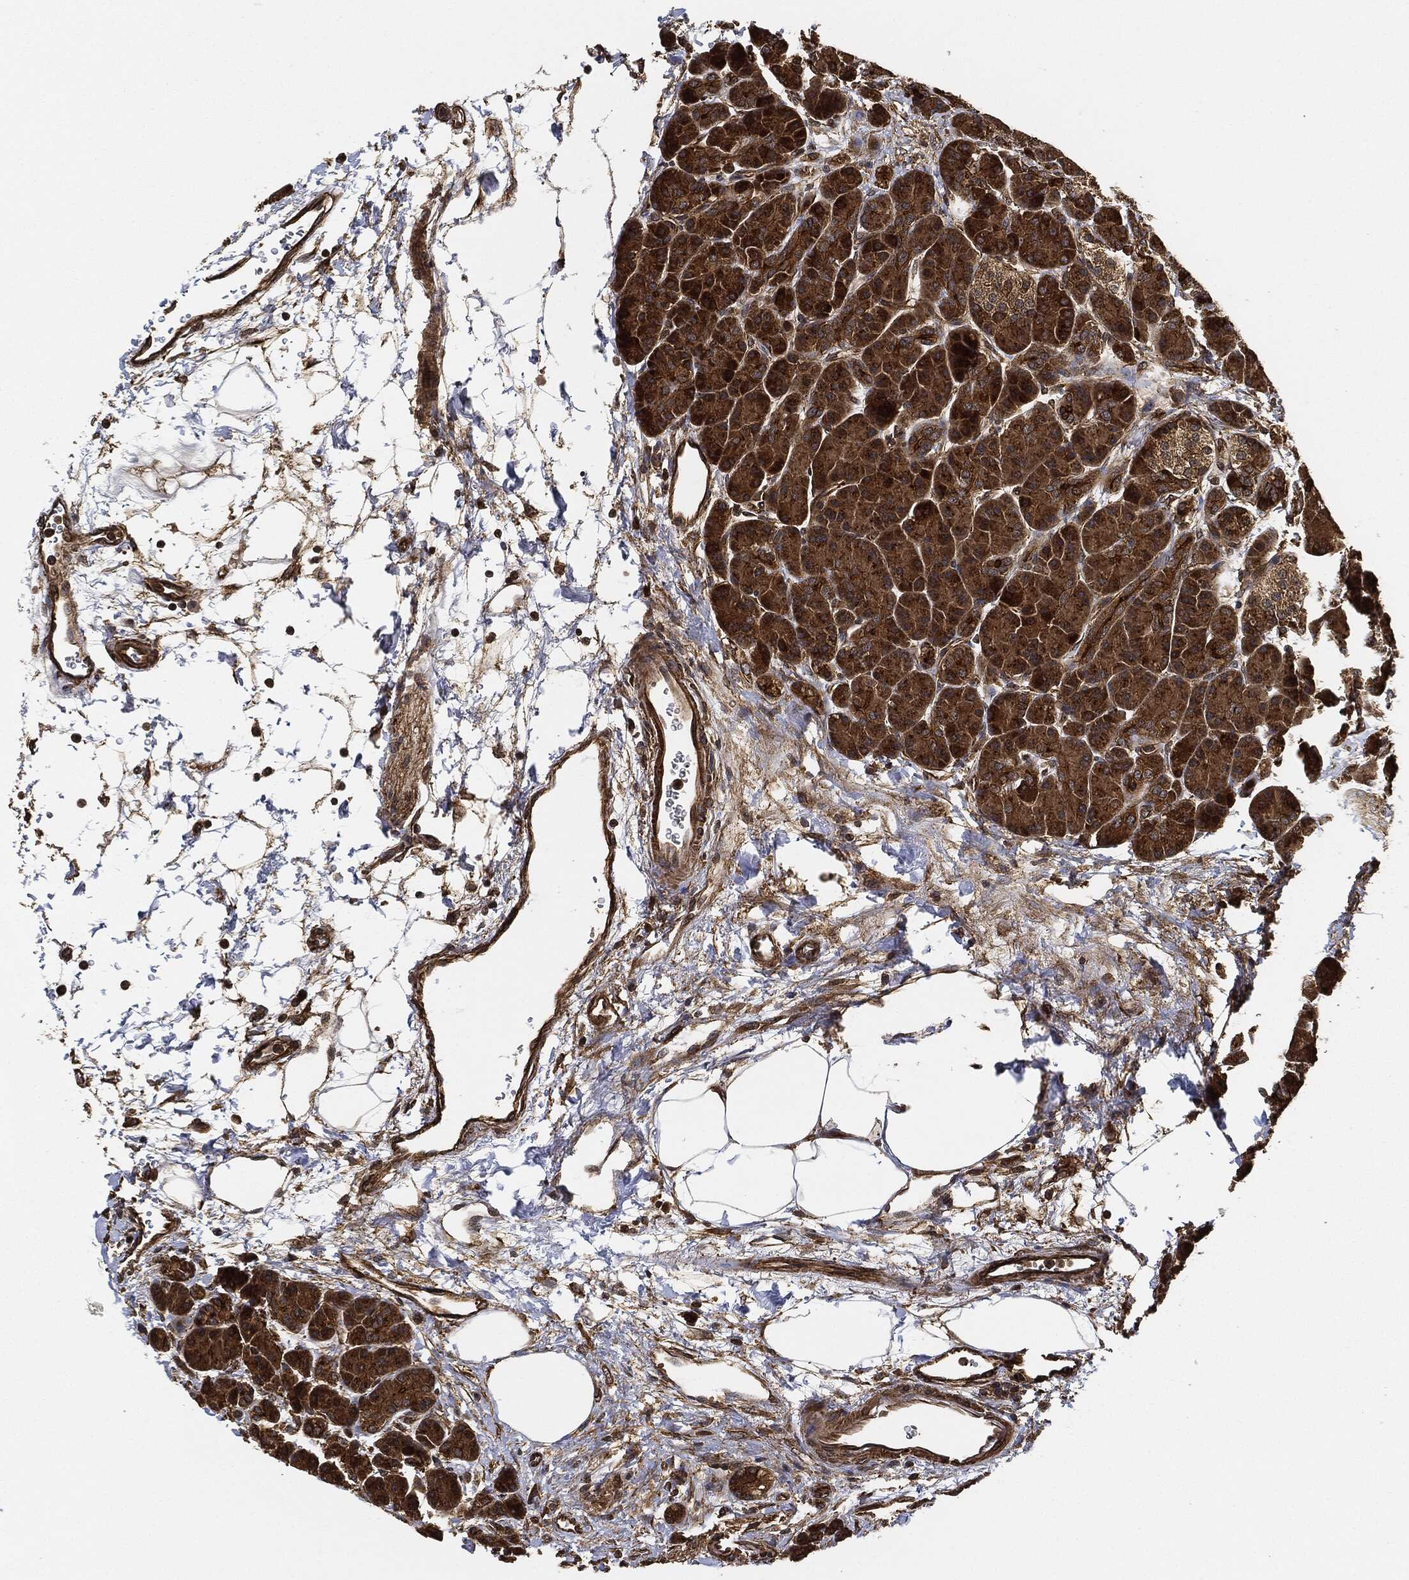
{"staining": {"intensity": "strong", "quantity": ">75%", "location": "cytoplasmic/membranous"}, "tissue": "pancreas", "cell_type": "Exocrine glandular cells", "image_type": "normal", "snomed": [{"axis": "morphology", "description": "Normal tissue, NOS"}, {"axis": "topography", "description": "Pancreas"}], "caption": "The immunohistochemical stain highlights strong cytoplasmic/membranous positivity in exocrine glandular cells of benign pancreas.", "gene": "CEP290", "patient": {"sex": "female", "age": 63}}